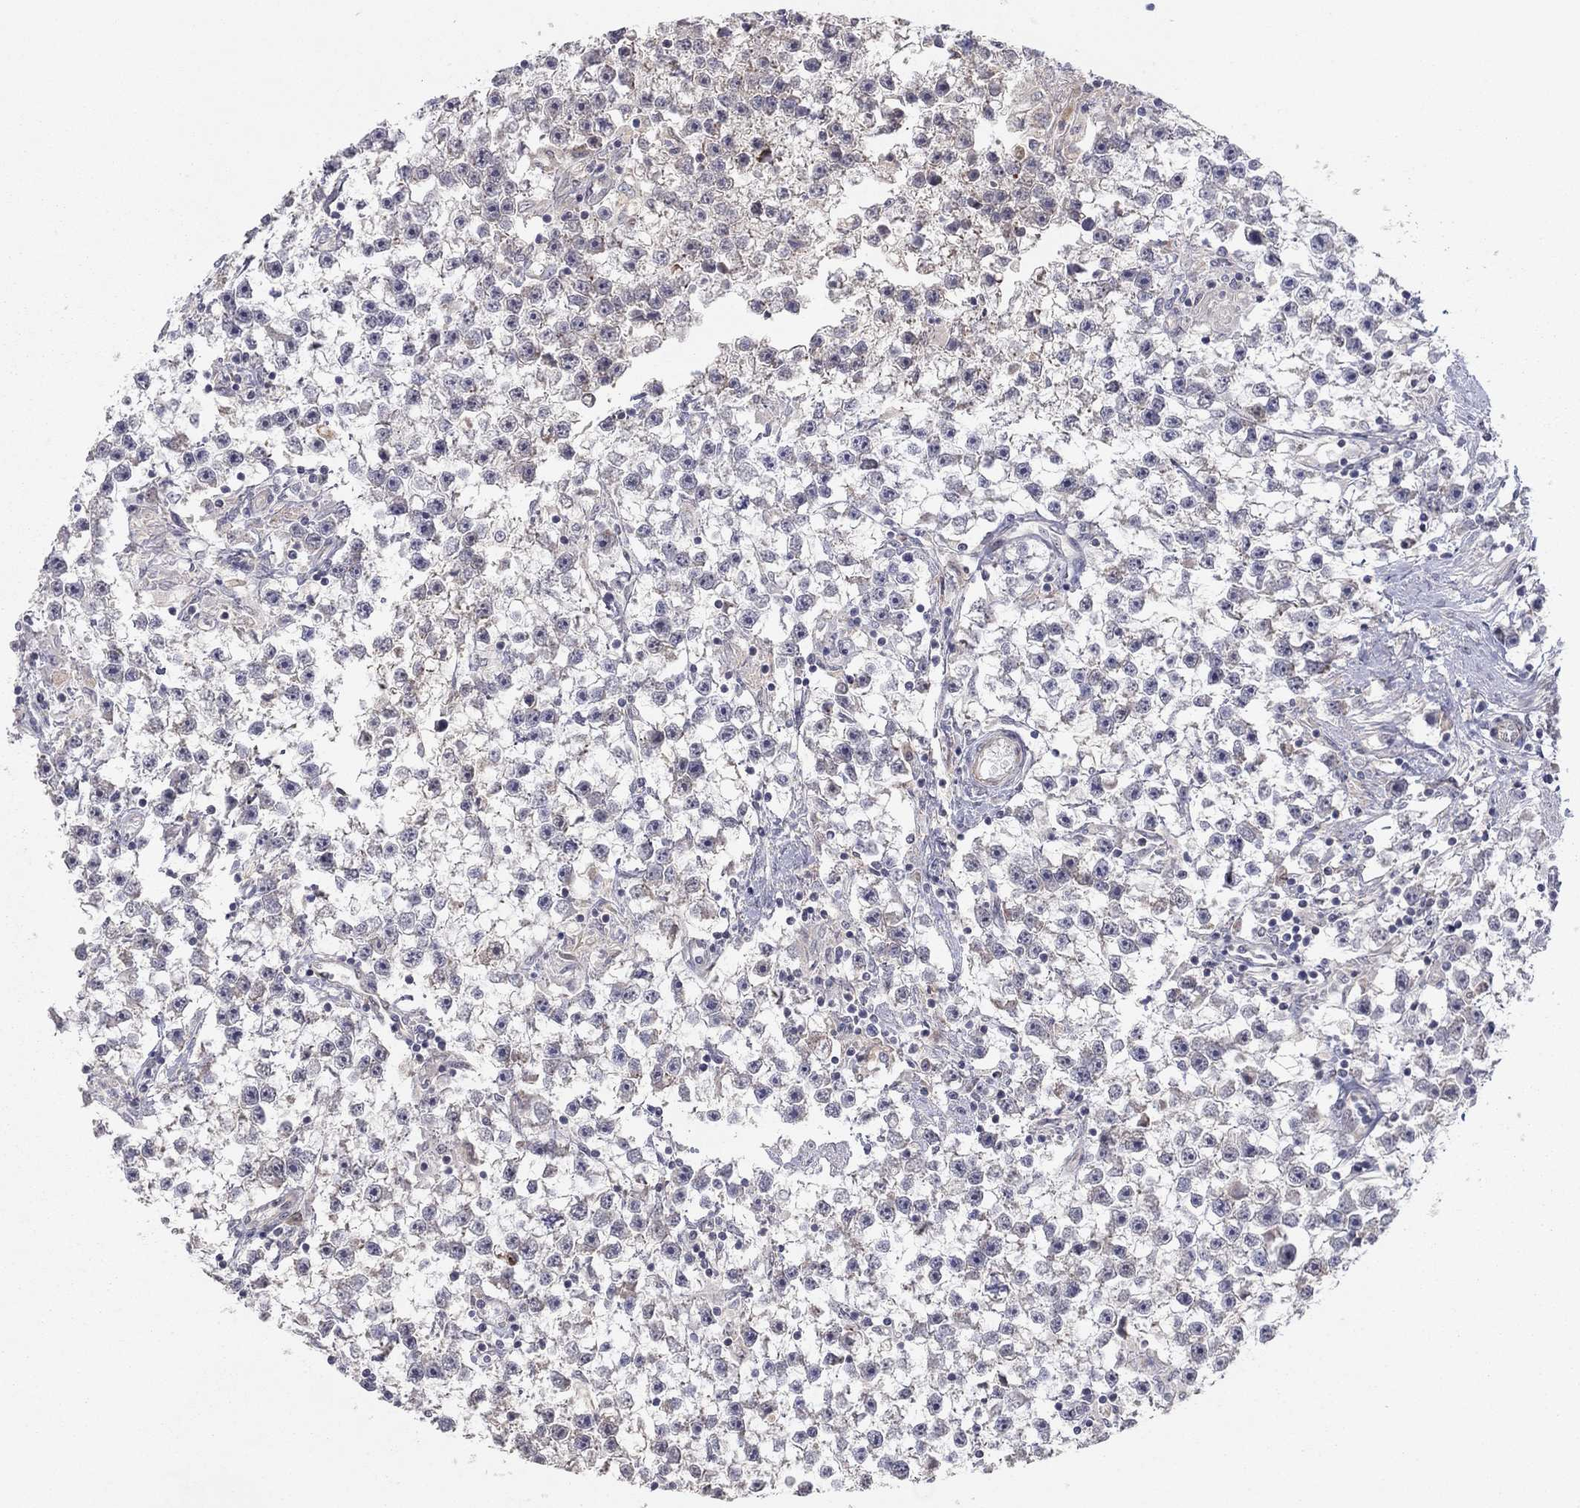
{"staining": {"intensity": "negative", "quantity": "none", "location": "none"}, "tissue": "testis cancer", "cell_type": "Tumor cells", "image_type": "cancer", "snomed": [{"axis": "morphology", "description": "Seminoma, NOS"}, {"axis": "topography", "description": "Testis"}], "caption": "Protein analysis of testis seminoma displays no significant staining in tumor cells.", "gene": "CRACDL", "patient": {"sex": "male", "age": 59}}